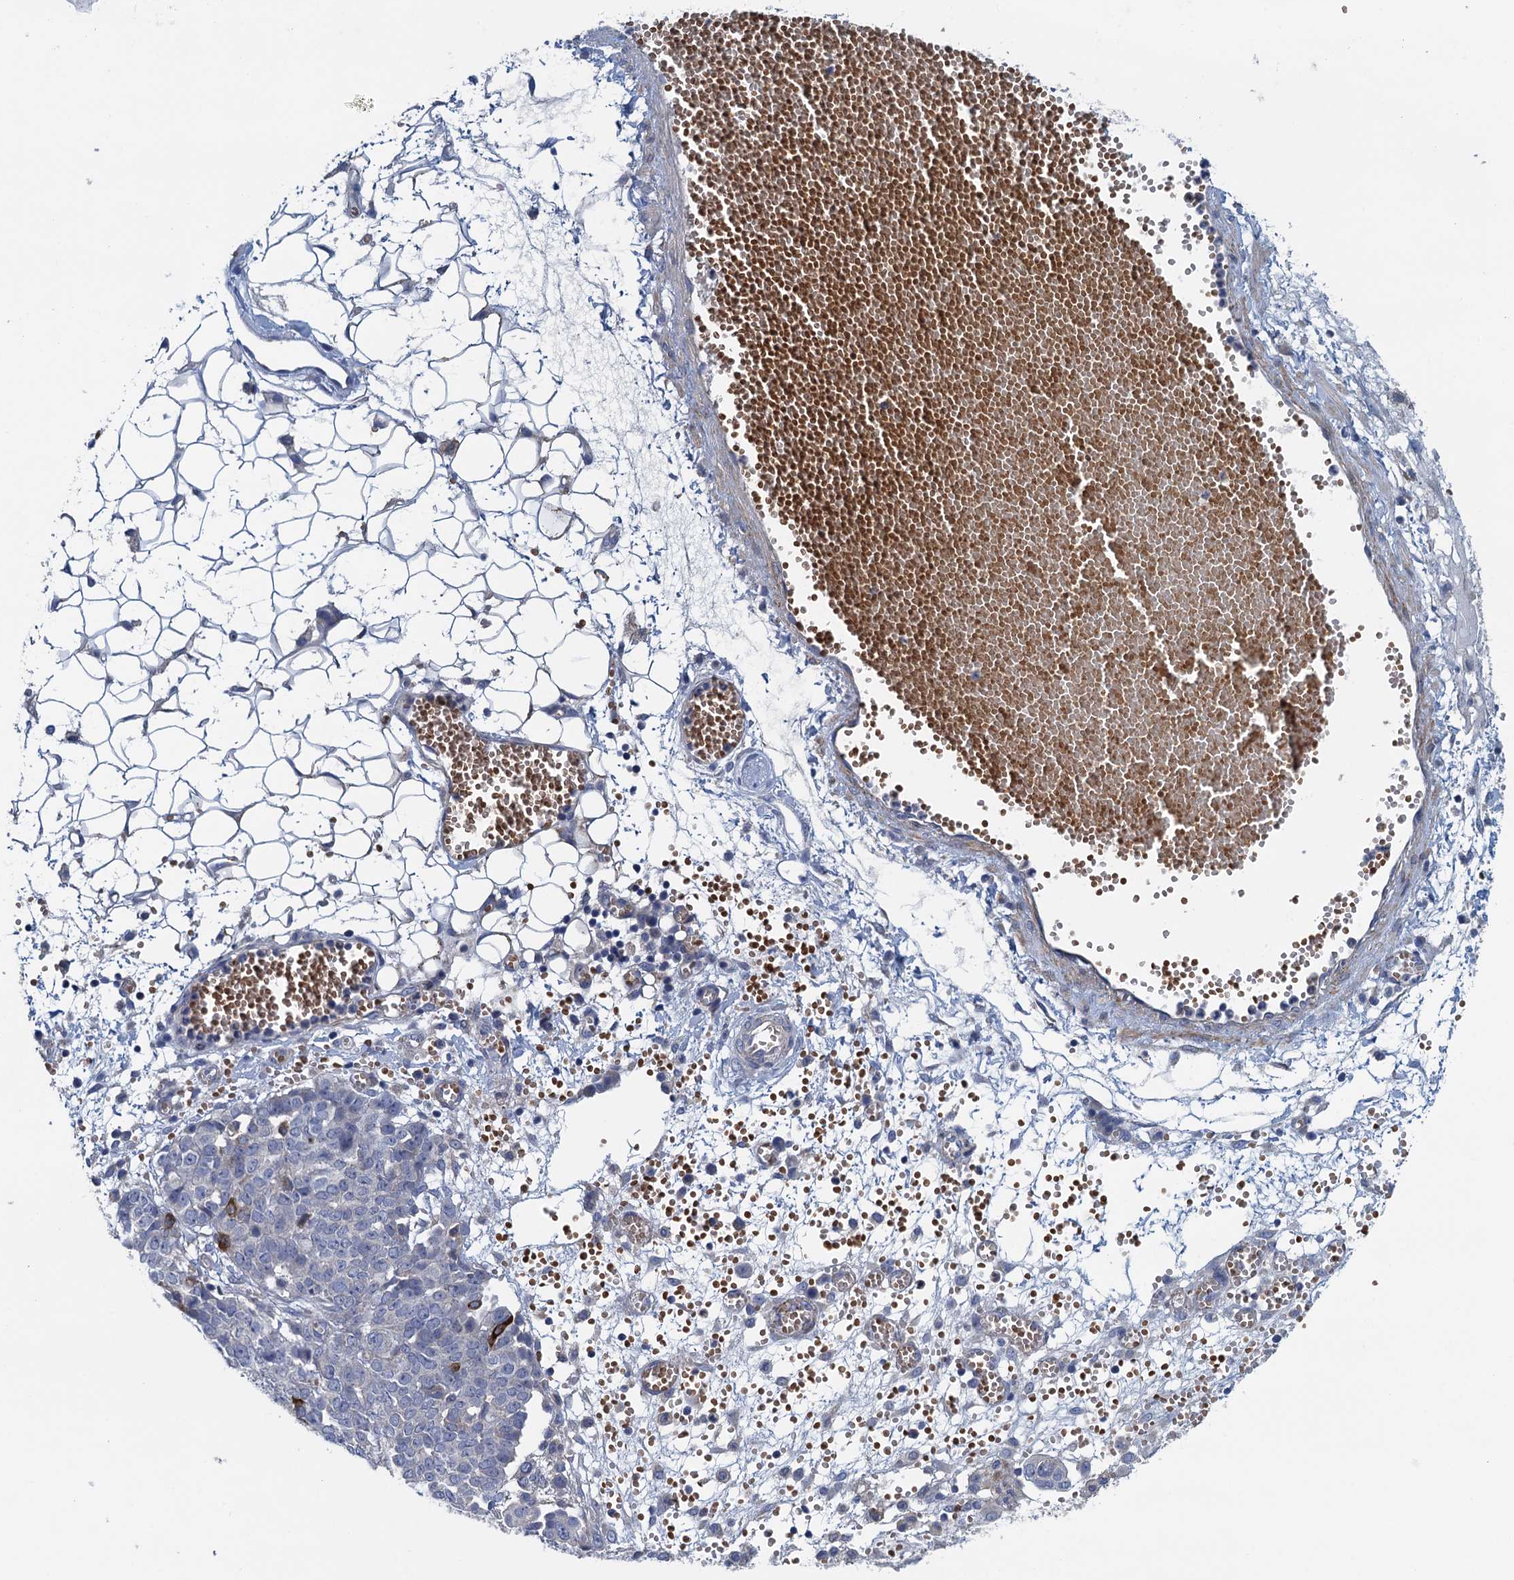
{"staining": {"intensity": "moderate", "quantity": "<25%", "location": "cytoplasmic/membranous"}, "tissue": "ovarian cancer", "cell_type": "Tumor cells", "image_type": "cancer", "snomed": [{"axis": "morphology", "description": "Cystadenocarcinoma, serous, NOS"}, {"axis": "topography", "description": "Soft tissue"}, {"axis": "topography", "description": "Ovary"}], "caption": "Immunohistochemistry (DAB) staining of ovarian cancer displays moderate cytoplasmic/membranous protein positivity in approximately <25% of tumor cells. (DAB (3,3'-diaminobenzidine) IHC, brown staining for protein, blue staining for nuclei).", "gene": "RSAD2", "patient": {"sex": "female", "age": 57}}